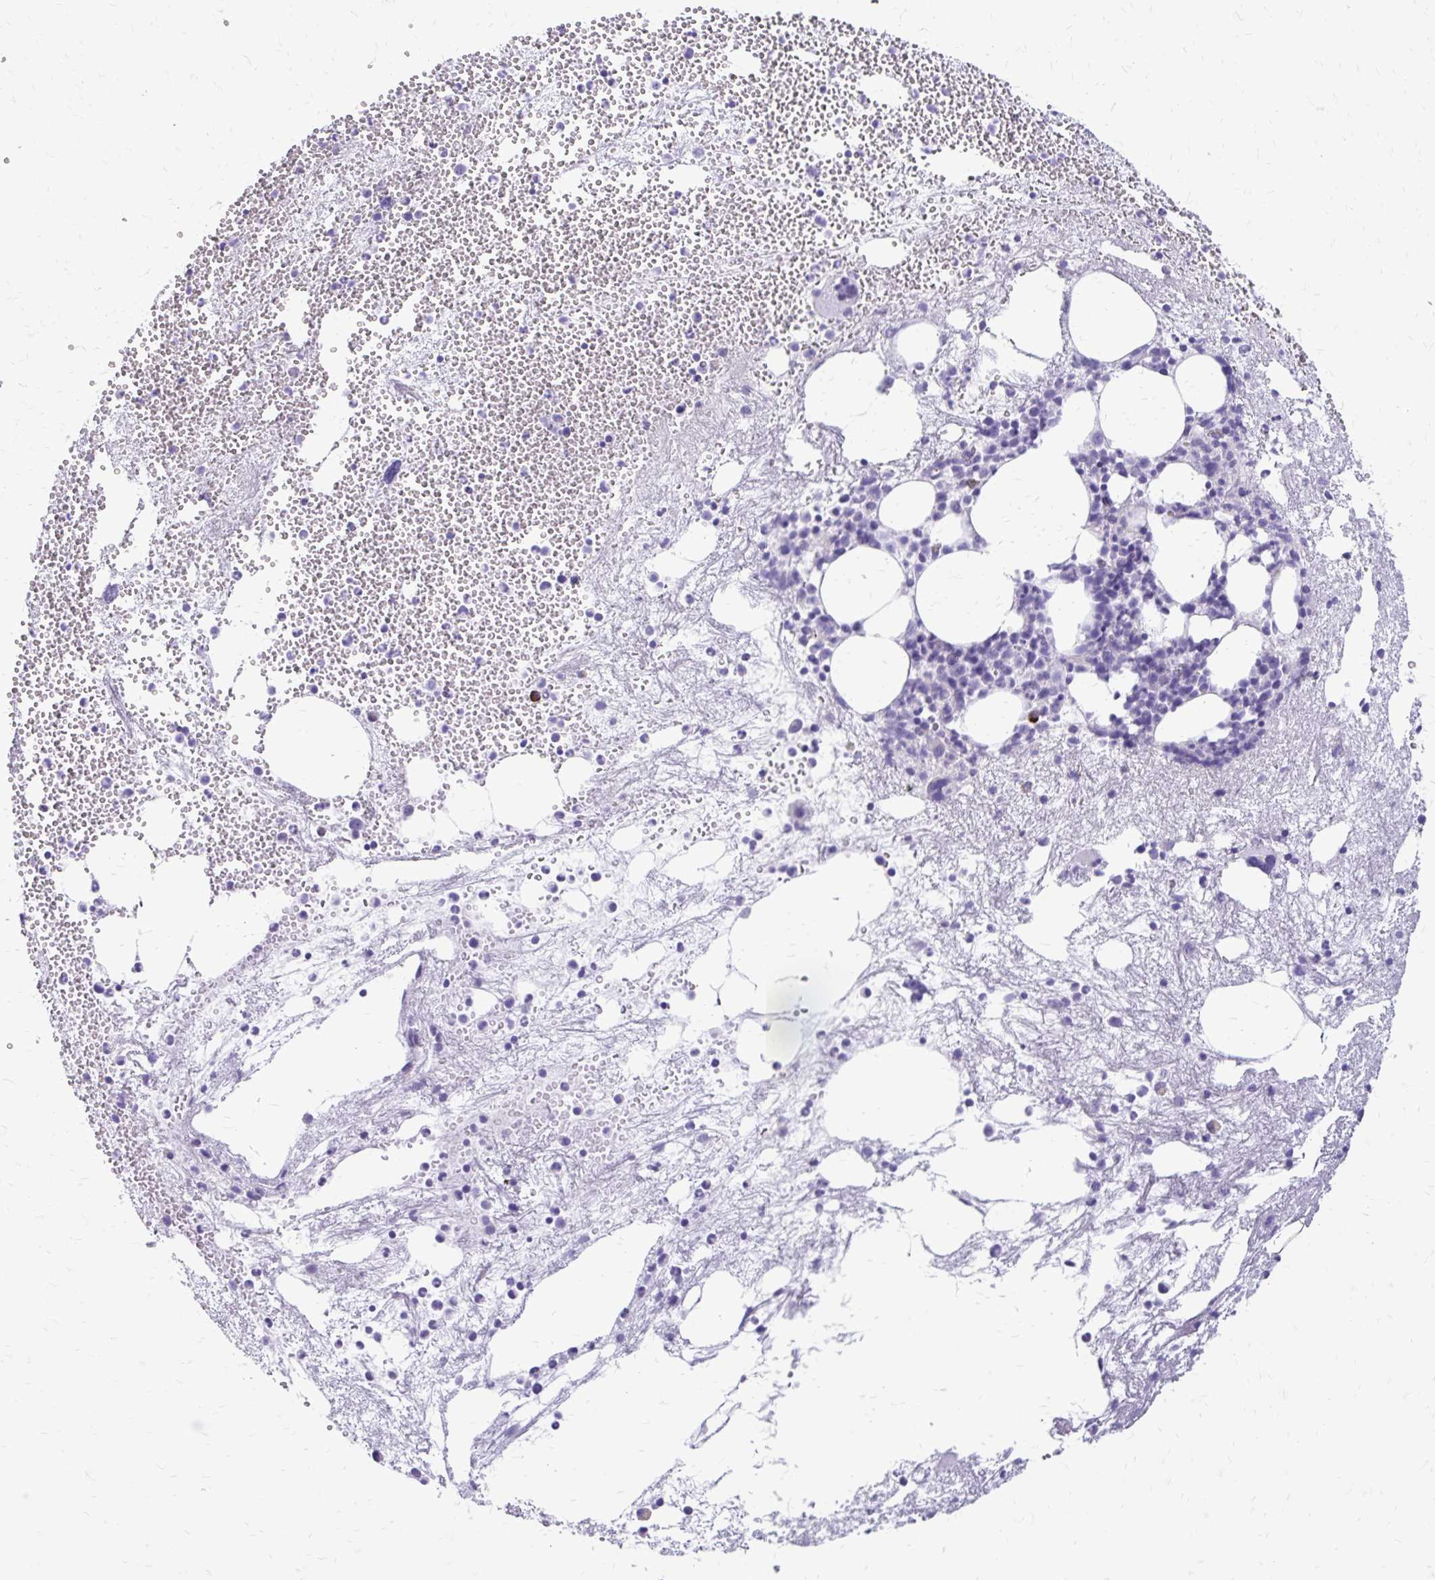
{"staining": {"intensity": "strong", "quantity": "<25%", "location": "cytoplasmic/membranous"}, "tissue": "bone marrow", "cell_type": "Hematopoietic cells", "image_type": "normal", "snomed": [{"axis": "morphology", "description": "Normal tissue, NOS"}, {"axis": "topography", "description": "Bone marrow"}], "caption": "Human bone marrow stained for a protein (brown) shows strong cytoplasmic/membranous positive positivity in about <25% of hematopoietic cells.", "gene": "SATL1", "patient": {"sex": "female", "age": 57}}